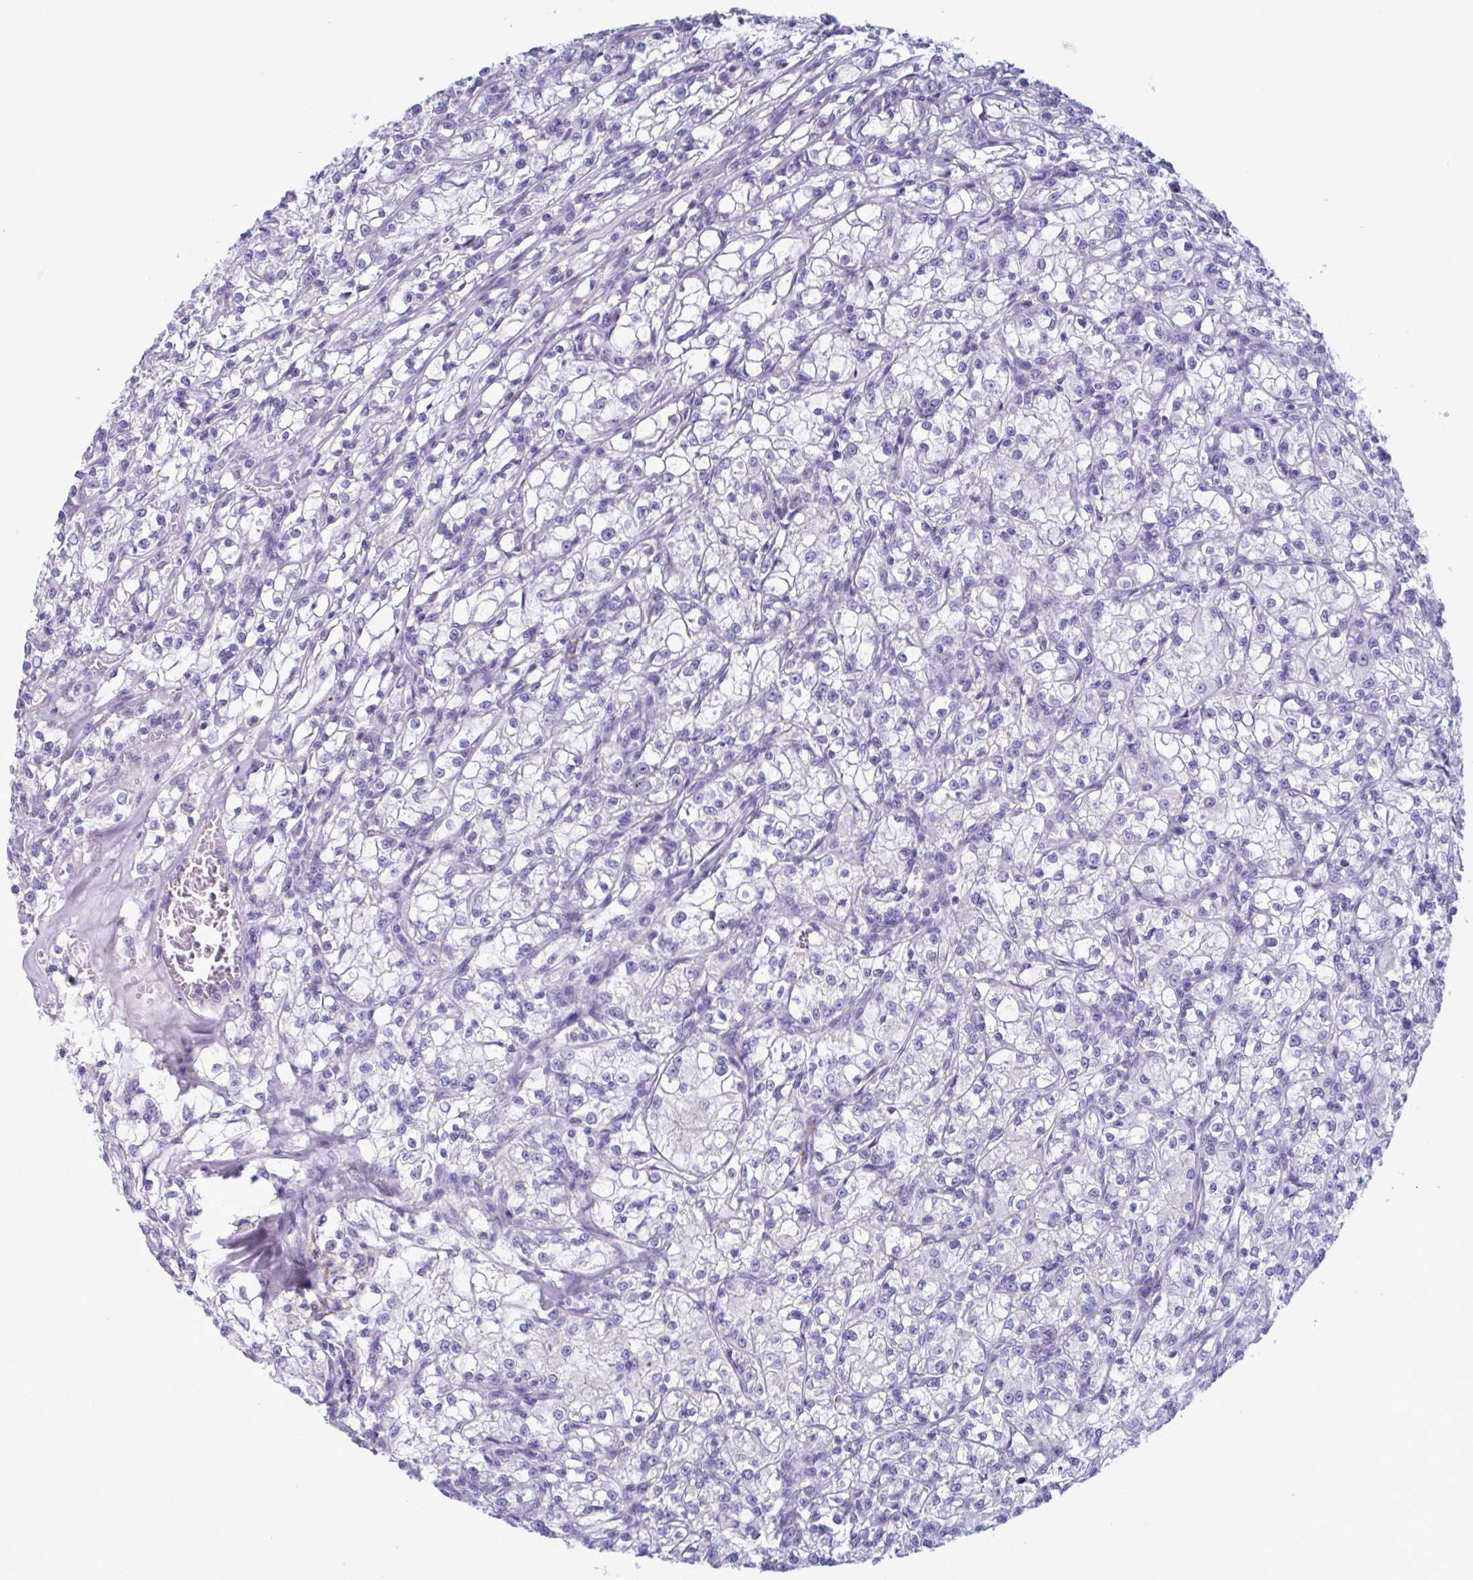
{"staining": {"intensity": "negative", "quantity": "none", "location": "none"}, "tissue": "renal cancer", "cell_type": "Tumor cells", "image_type": "cancer", "snomed": [{"axis": "morphology", "description": "Adenocarcinoma, NOS"}, {"axis": "topography", "description": "Kidney"}], "caption": "This is an IHC histopathology image of human renal cancer. There is no positivity in tumor cells.", "gene": "MSMB", "patient": {"sex": "female", "age": 59}}